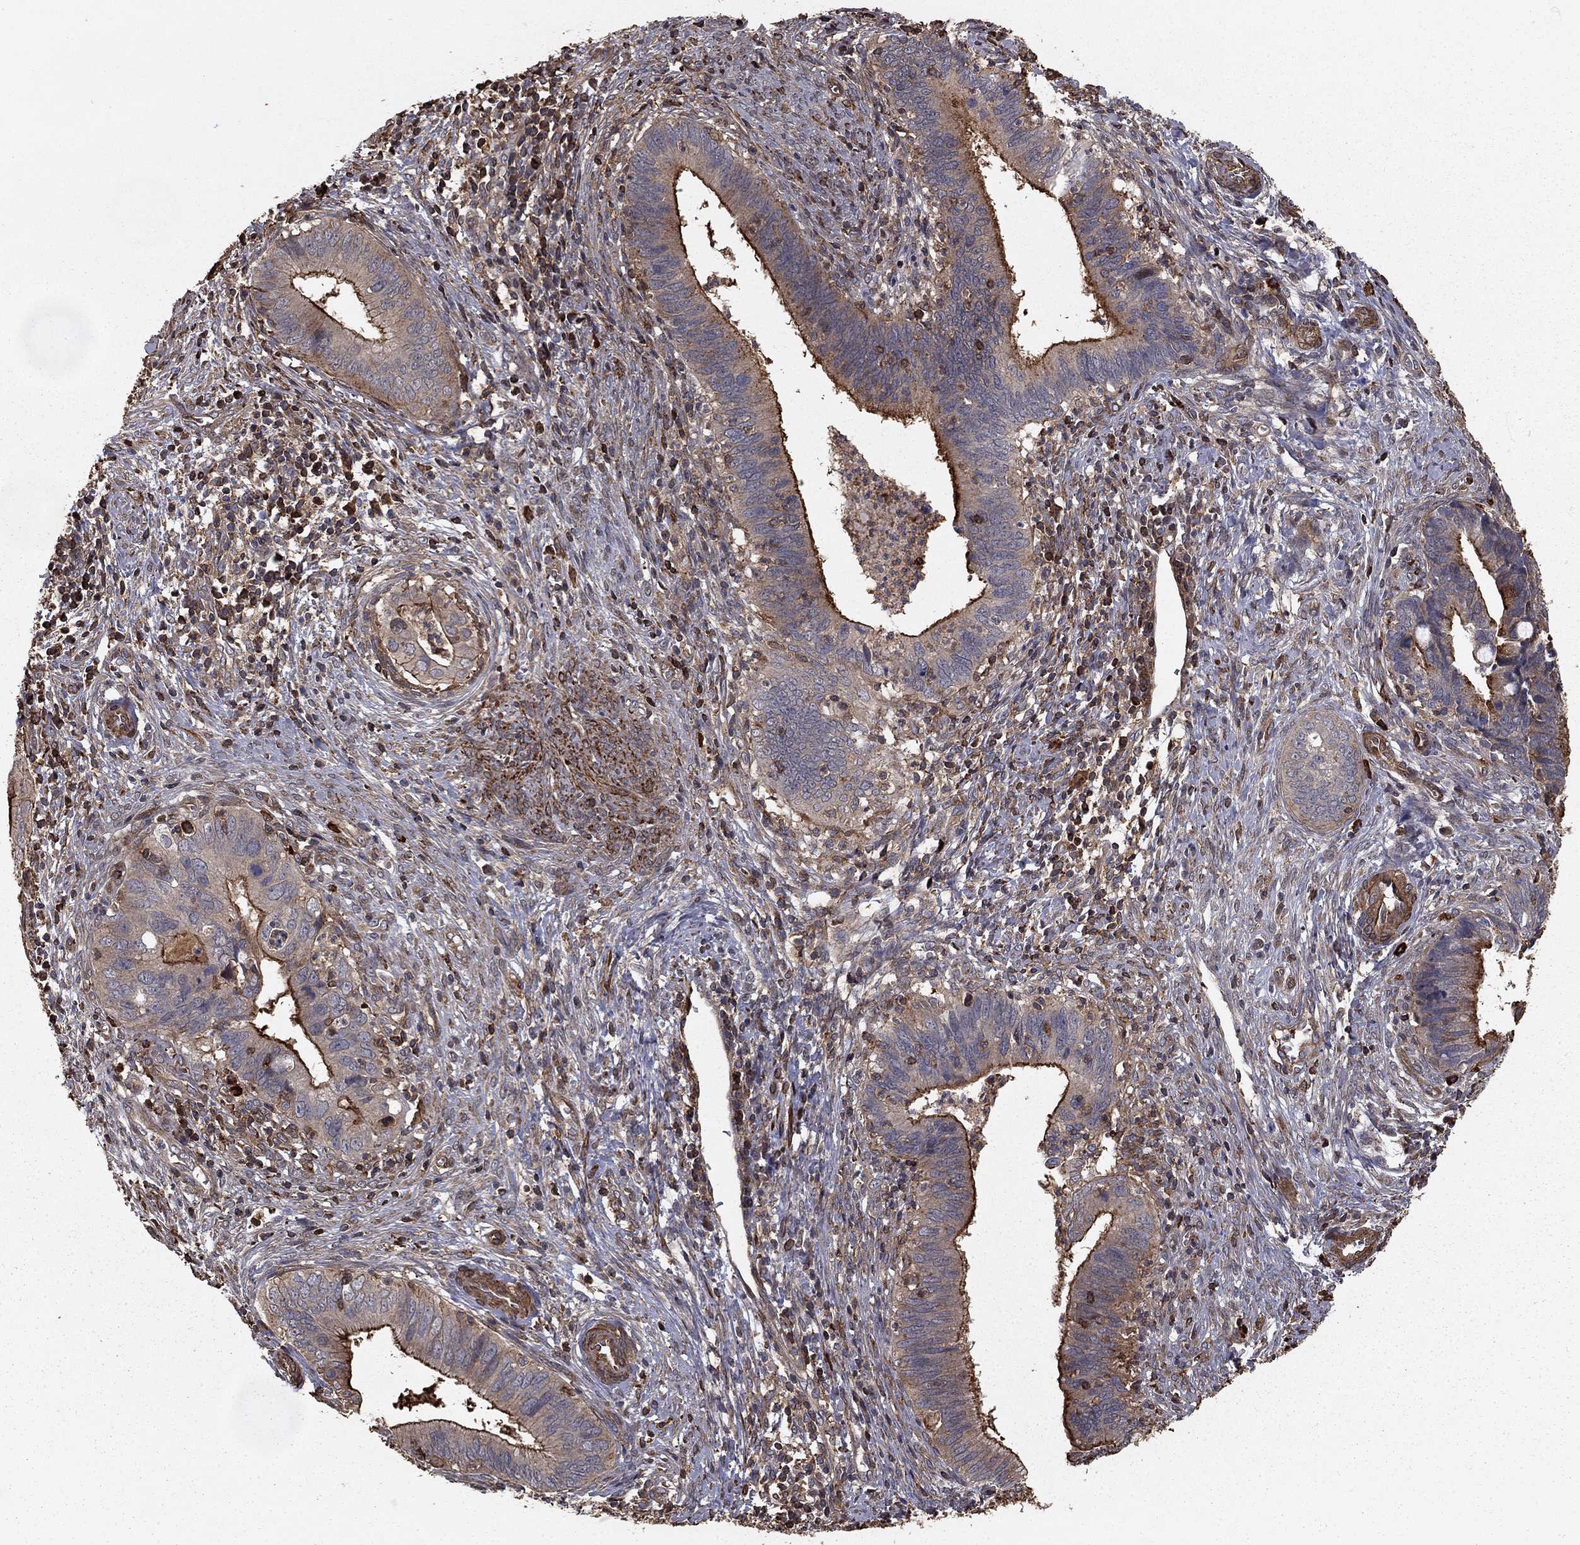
{"staining": {"intensity": "moderate", "quantity": "<25%", "location": "cytoplasmic/membranous"}, "tissue": "cervical cancer", "cell_type": "Tumor cells", "image_type": "cancer", "snomed": [{"axis": "morphology", "description": "Adenocarcinoma, NOS"}, {"axis": "topography", "description": "Cervix"}], "caption": "Immunohistochemical staining of adenocarcinoma (cervical) reveals low levels of moderate cytoplasmic/membranous staining in approximately <25% of tumor cells.", "gene": "HABP4", "patient": {"sex": "female", "age": 42}}